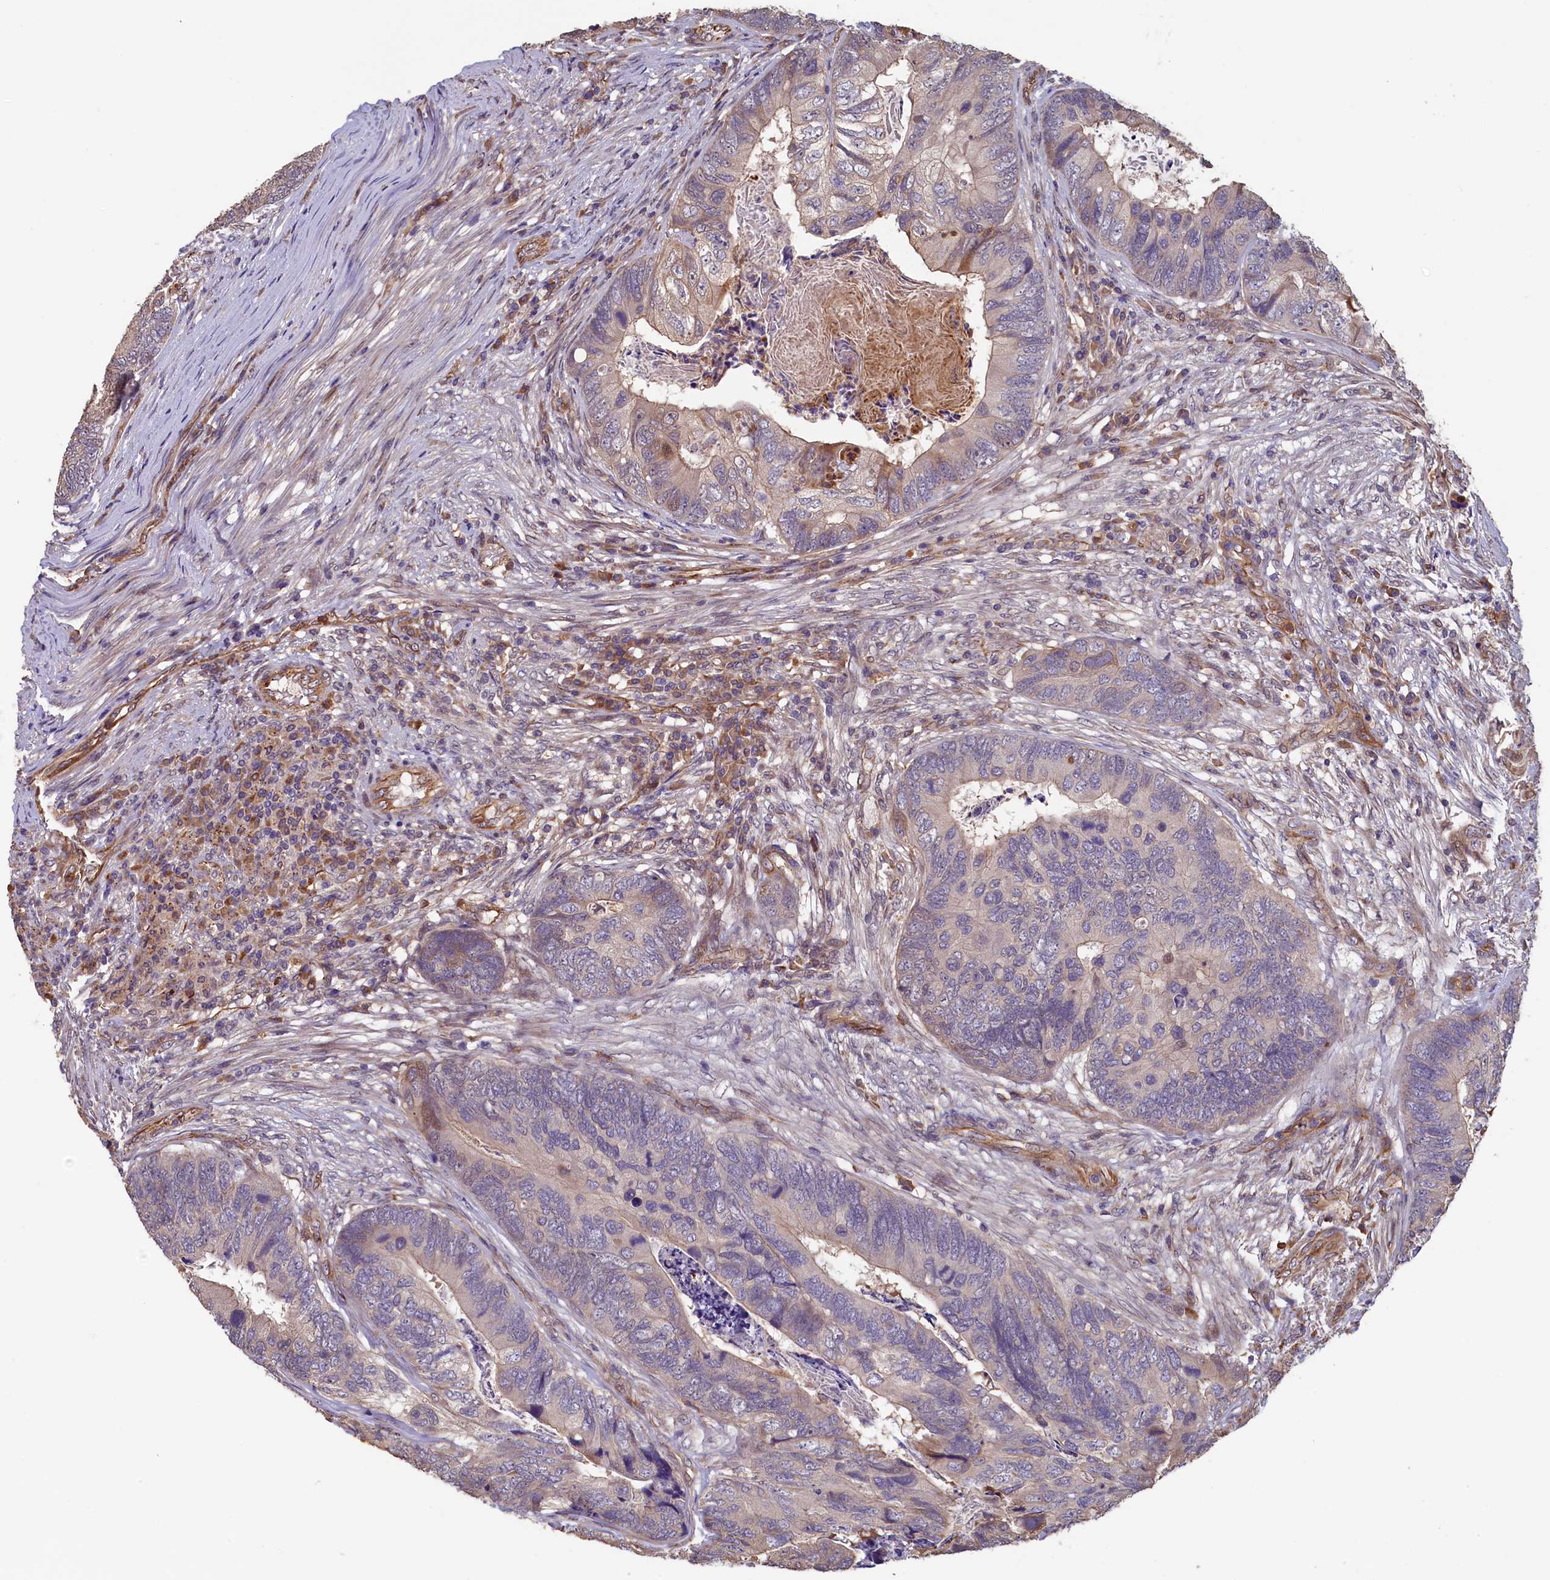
{"staining": {"intensity": "negative", "quantity": "none", "location": "none"}, "tissue": "colorectal cancer", "cell_type": "Tumor cells", "image_type": "cancer", "snomed": [{"axis": "morphology", "description": "Adenocarcinoma, NOS"}, {"axis": "topography", "description": "Colon"}], "caption": "Immunohistochemistry (IHC) of colorectal cancer displays no positivity in tumor cells.", "gene": "ACSBG1", "patient": {"sex": "female", "age": 67}}